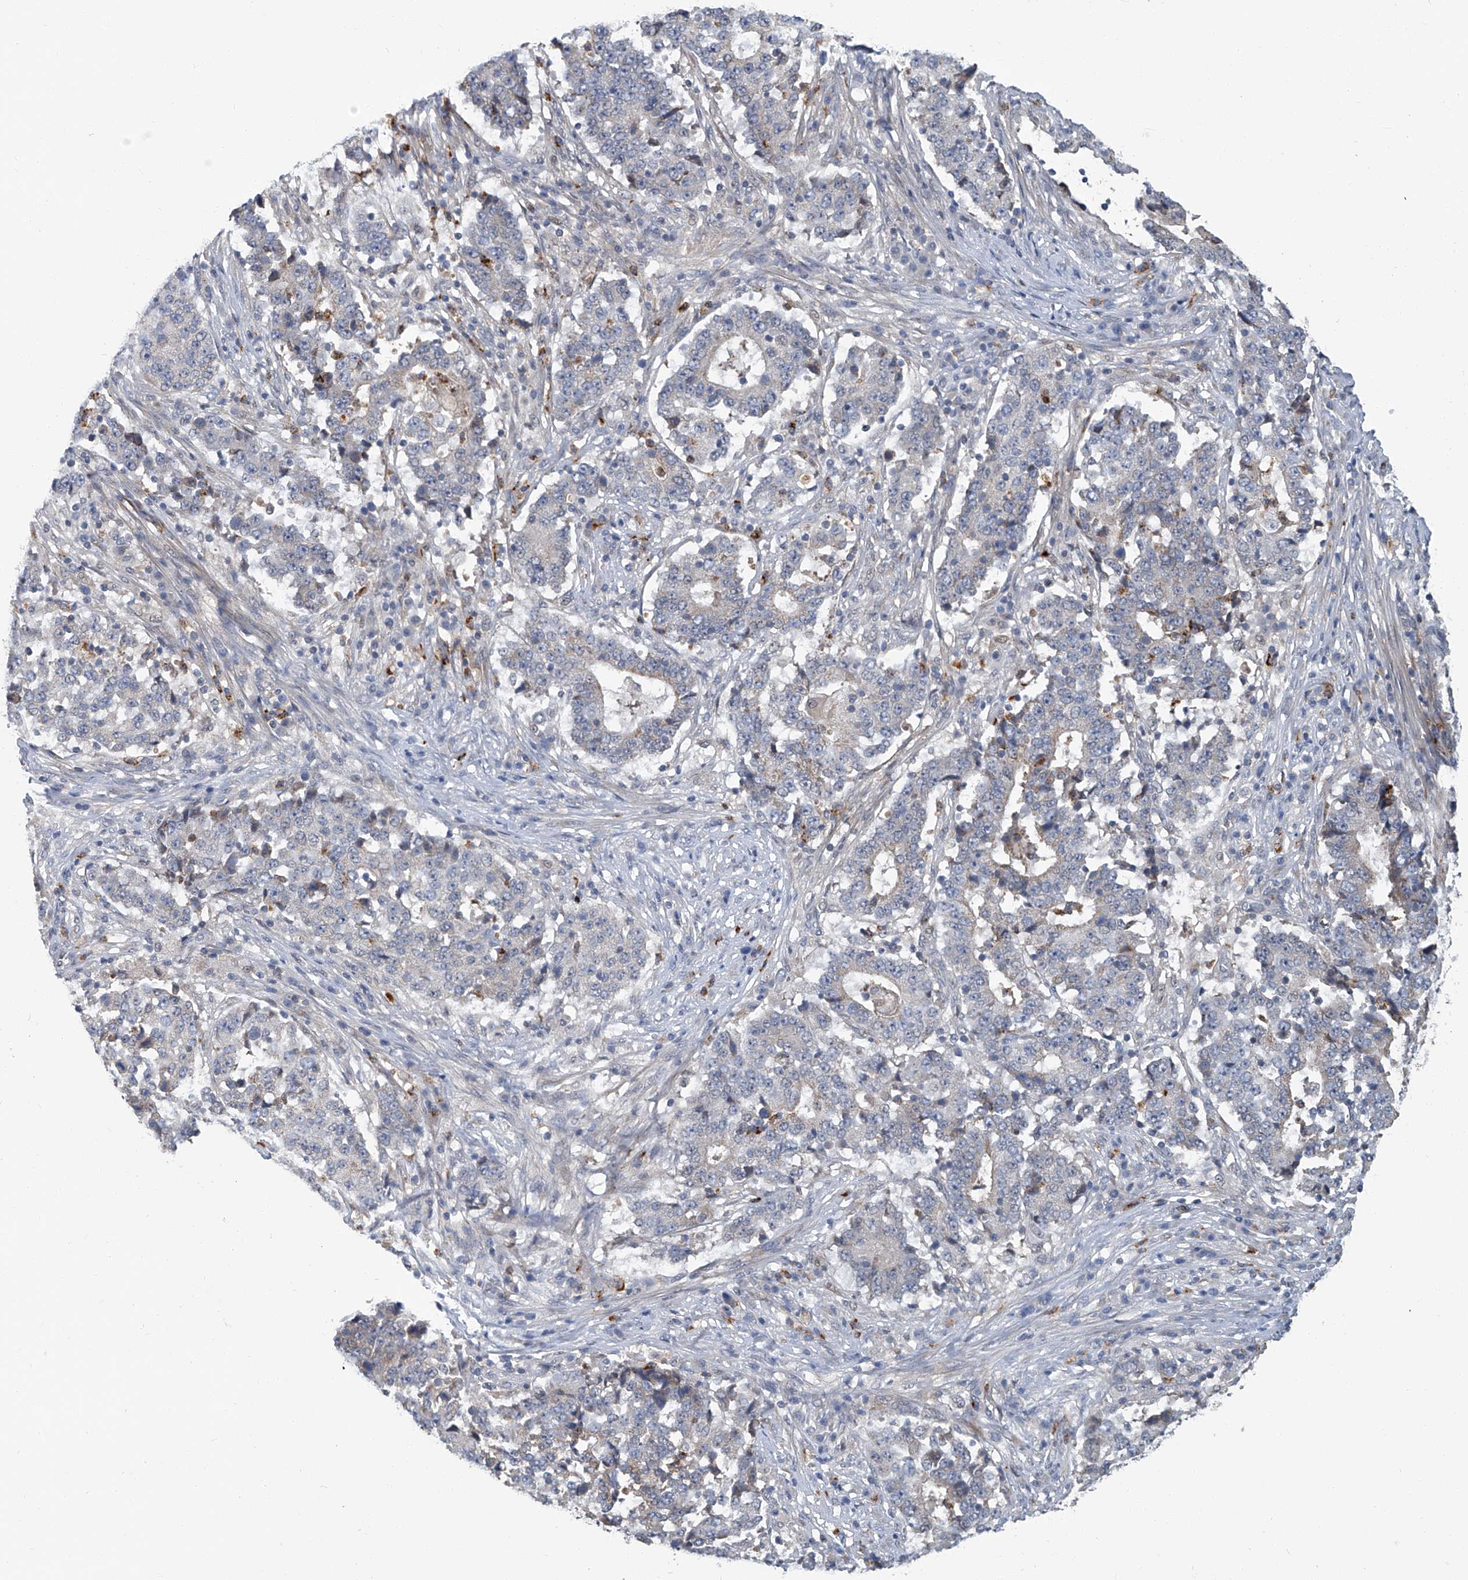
{"staining": {"intensity": "negative", "quantity": "none", "location": "none"}, "tissue": "stomach cancer", "cell_type": "Tumor cells", "image_type": "cancer", "snomed": [{"axis": "morphology", "description": "Adenocarcinoma, NOS"}, {"axis": "topography", "description": "Stomach"}], "caption": "DAB immunohistochemical staining of stomach cancer (adenocarcinoma) reveals no significant expression in tumor cells.", "gene": "AKNAD1", "patient": {"sex": "male", "age": 59}}